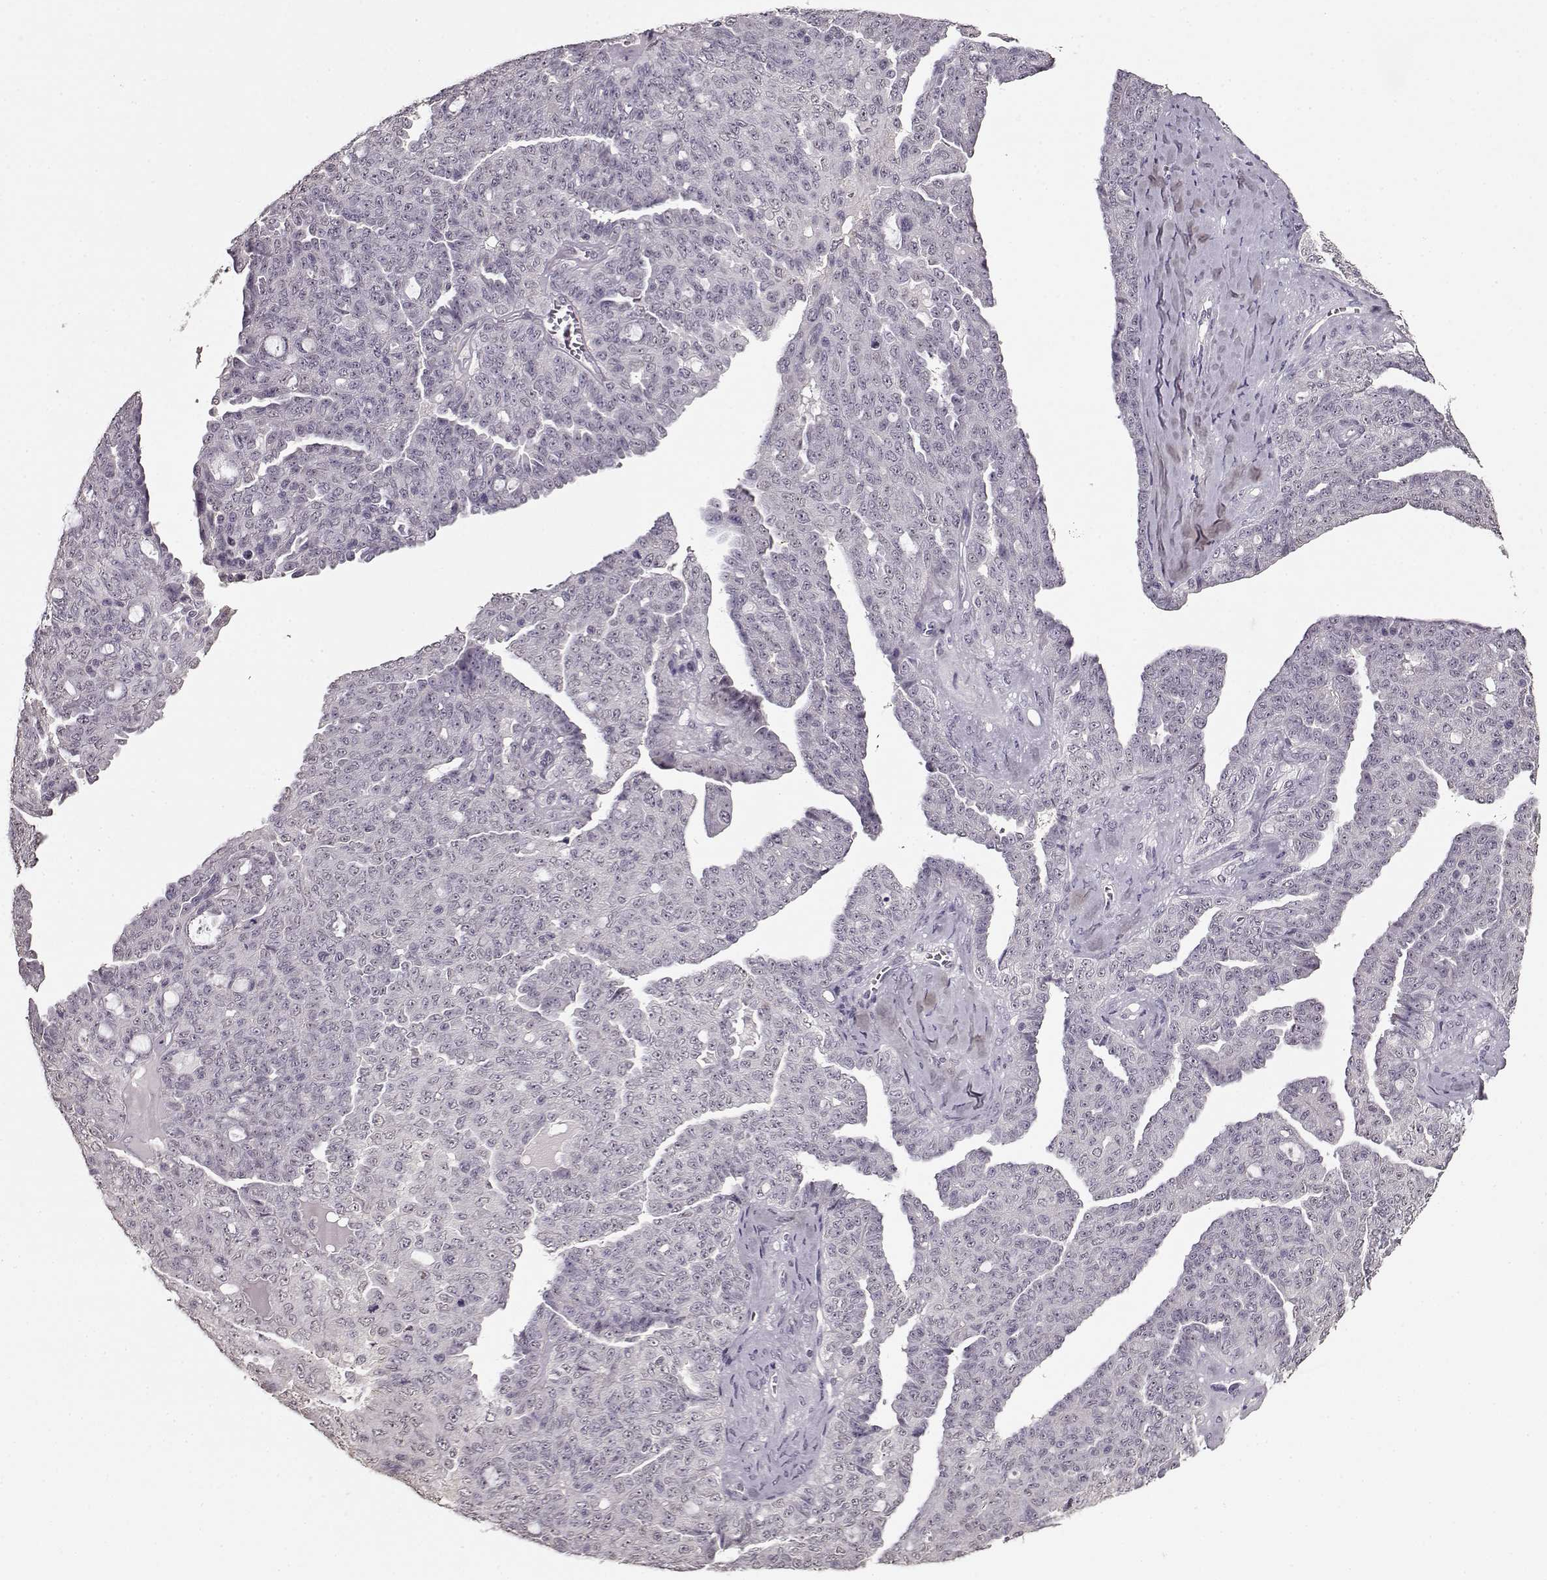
{"staining": {"intensity": "negative", "quantity": "none", "location": "none"}, "tissue": "ovarian cancer", "cell_type": "Tumor cells", "image_type": "cancer", "snomed": [{"axis": "morphology", "description": "Cystadenocarcinoma, serous, NOS"}, {"axis": "topography", "description": "Ovary"}], "caption": "IHC histopathology image of neoplastic tissue: ovarian cancer (serous cystadenocarcinoma) stained with DAB shows no significant protein expression in tumor cells.", "gene": "RP1L1", "patient": {"sex": "female", "age": 71}}